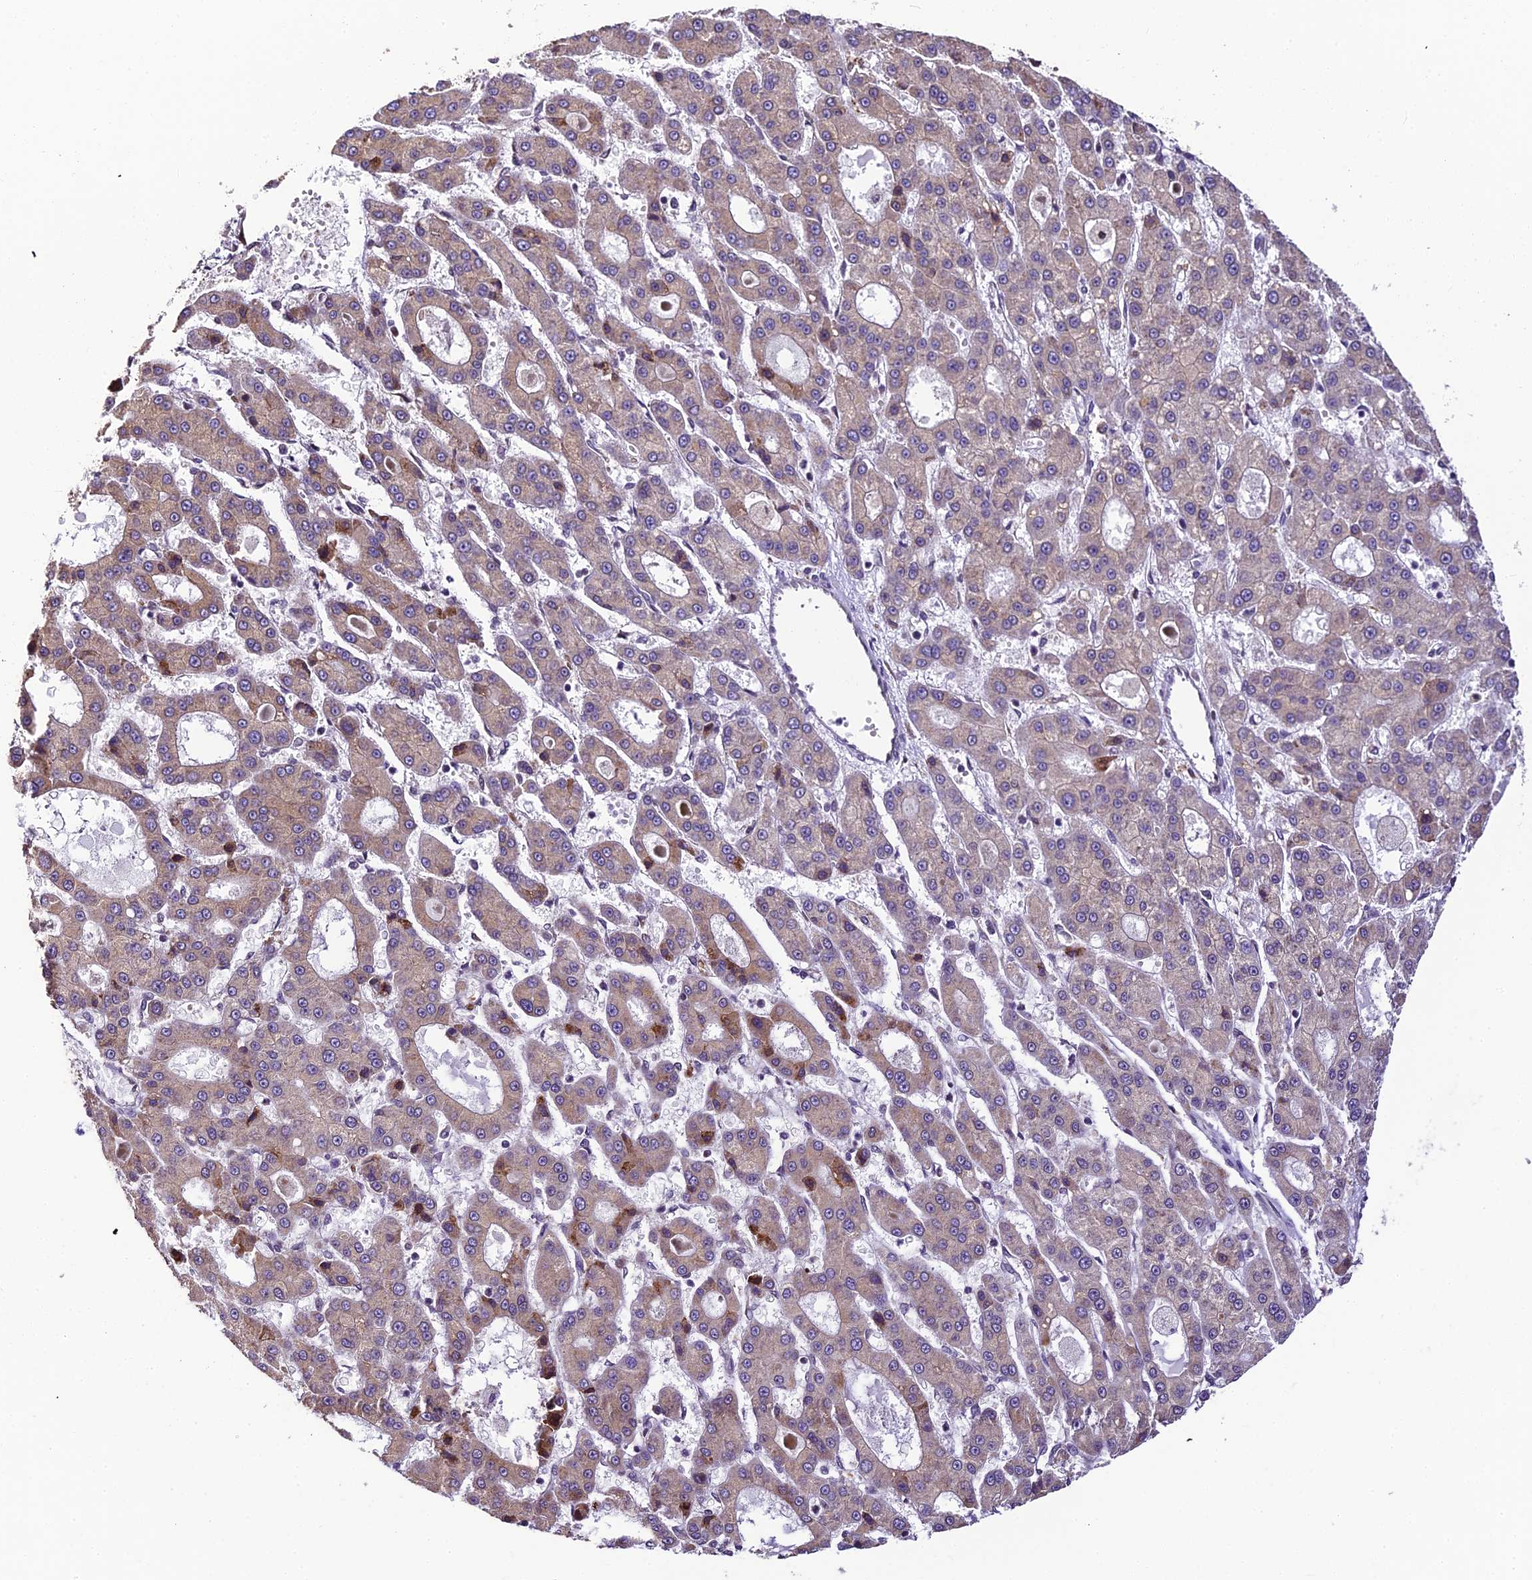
{"staining": {"intensity": "moderate", "quantity": "25%-75%", "location": "cytoplasmic/membranous"}, "tissue": "liver cancer", "cell_type": "Tumor cells", "image_type": "cancer", "snomed": [{"axis": "morphology", "description": "Carcinoma, Hepatocellular, NOS"}, {"axis": "topography", "description": "Liver"}], "caption": "Brown immunohistochemical staining in human hepatocellular carcinoma (liver) exhibits moderate cytoplasmic/membranous positivity in about 25%-75% of tumor cells.", "gene": "TRIM22", "patient": {"sex": "male", "age": 70}}